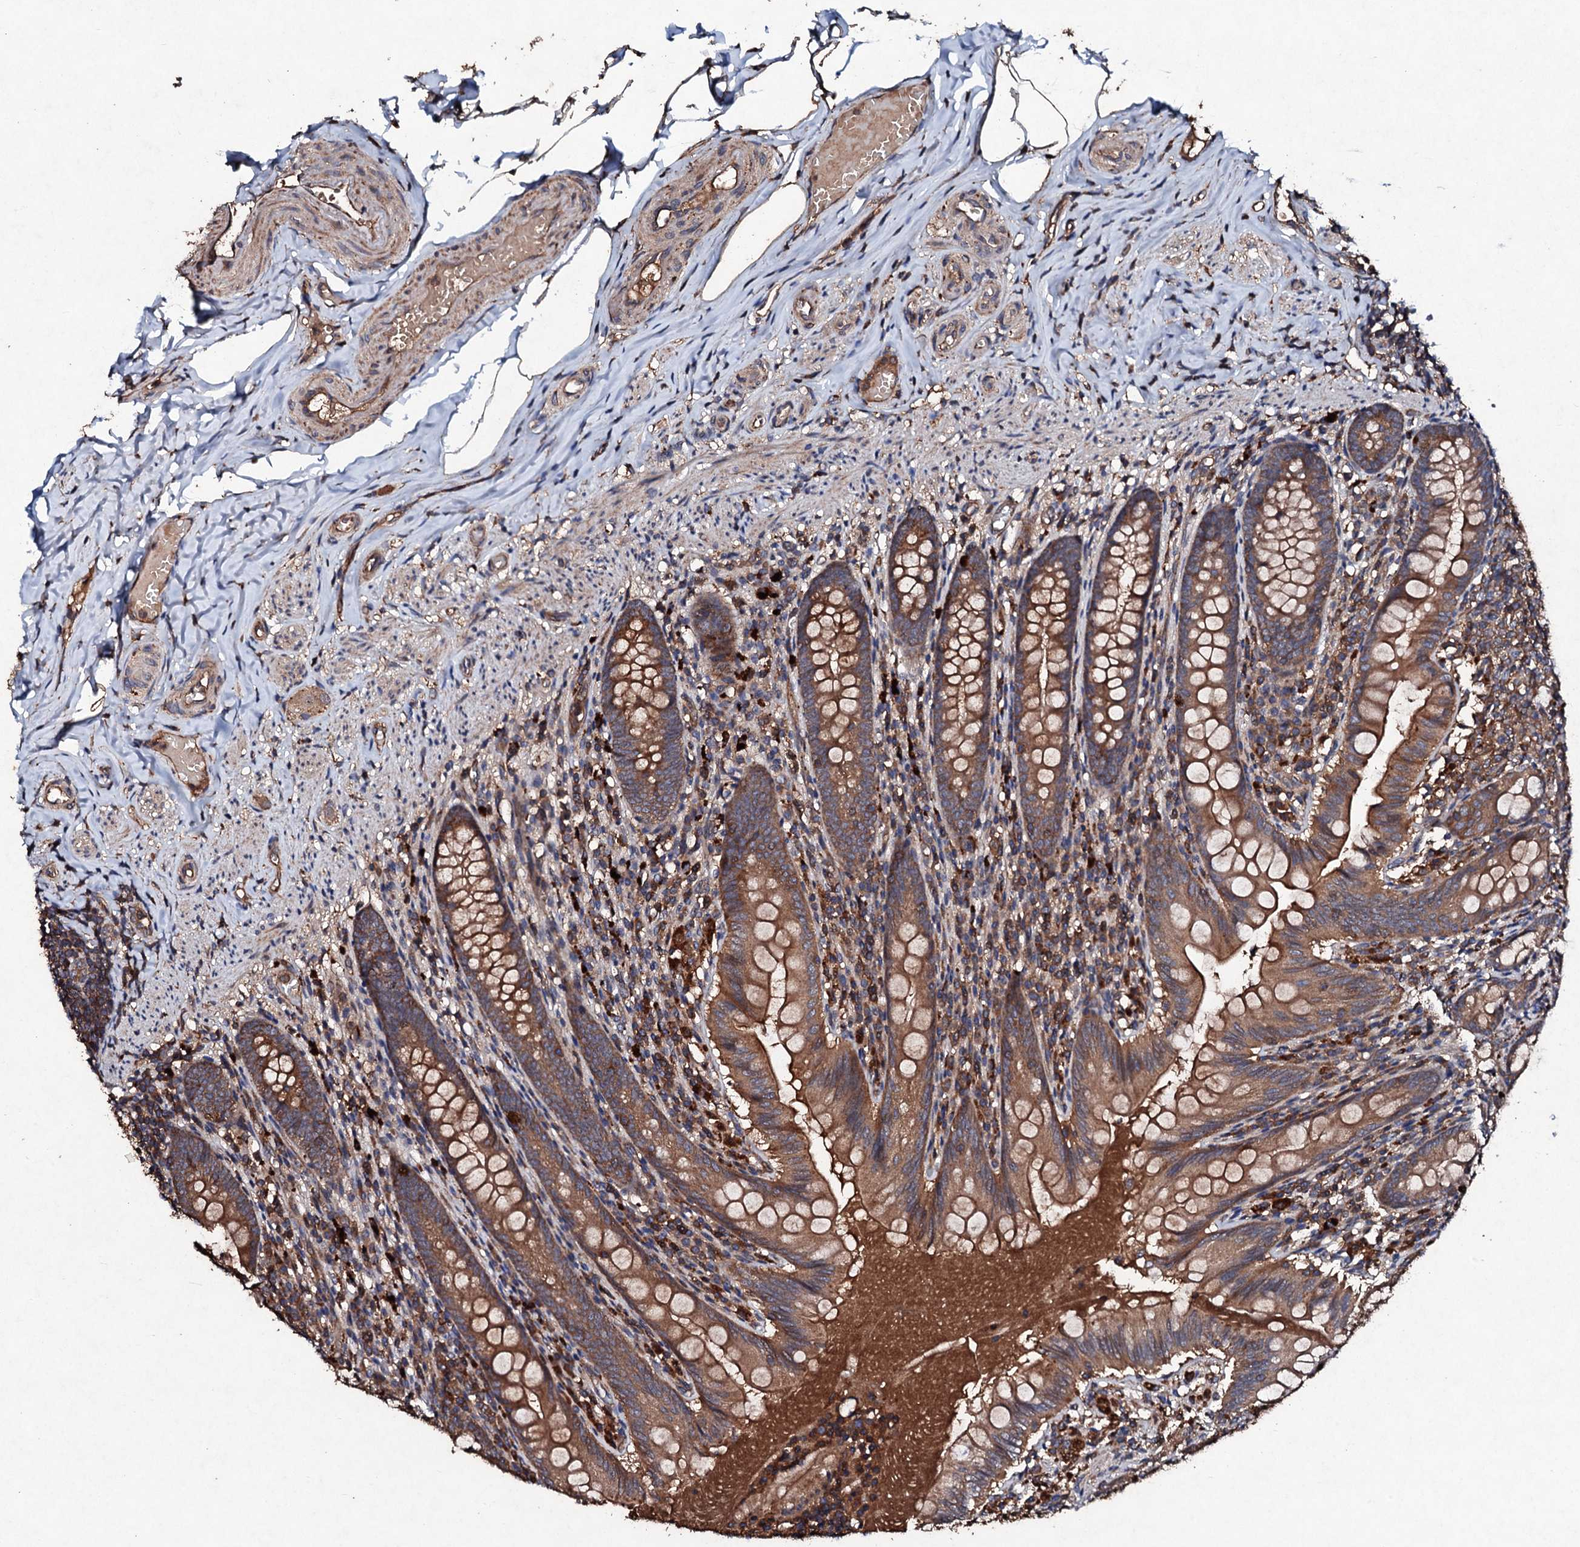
{"staining": {"intensity": "moderate", "quantity": ">75%", "location": "cytoplasmic/membranous"}, "tissue": "appendix", "cell_type": "Glandular cells", "image_type": "normal", "snomed": [{"axis": "morphology", "description": "Normal tissue, NOS"}, {"axis": "topography", "description": "Appendix"}], "caption": "High-magnification brightfield microscopy of benign appendix stained with DAB (3,3'-diaminobenzidine) (brown) and counterstained with hematoxylin (blue). glandular cells exhibit moderate cytoplasmic/membranous staining is identified in approximately>75% of cells. (DAB (3,3'-diaminobenzidine) IHC with brightfield microscopy, high magnification).", "gene": "KERA", "patient": {"sex": "male", "age": 55}}